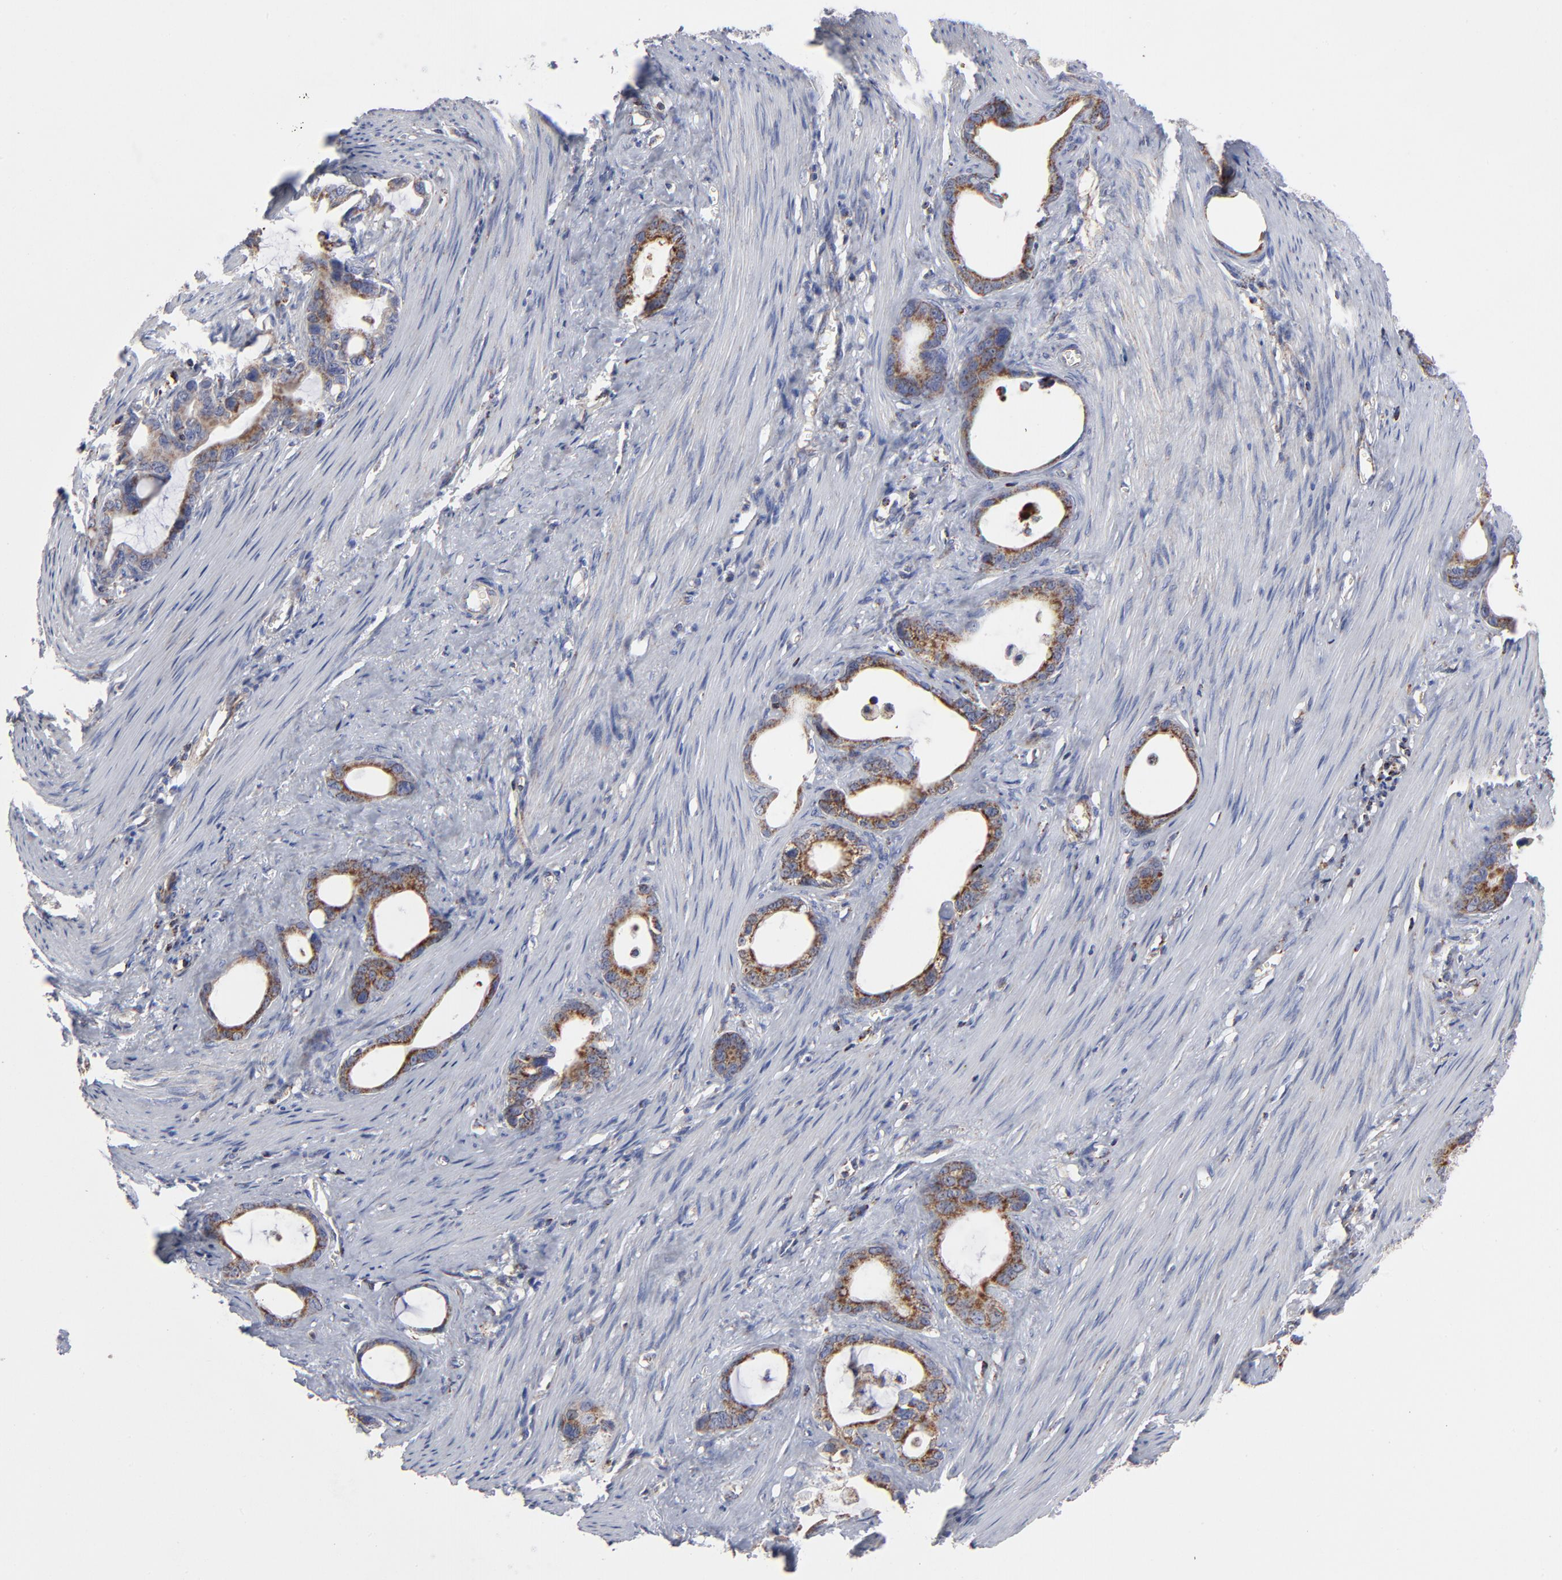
{"staining": {"intensity": "strong", "quantity": ">75%", "location": "cytoplasmic/membranous"}, "tissue": "stomach cancer", "cell_type": "Tumor cells", "image_type": "cancer", "snomed": [{"axis": "morphology", "description": "Adenocarcinoma, NOS"}, {"axis": "topography", "description": "Stomach"}], "caption": "Immunohistochemistry (IHC) photomicrograph of stomach cancer (adenocarcinoma) stained for a protein (brown), which exhibits high levels of strong cytoplasmic/membranous expression in approximately >75% of tumor cells.", "gene": "ASB3", "patient": {"sex": "female", "age": 75}}